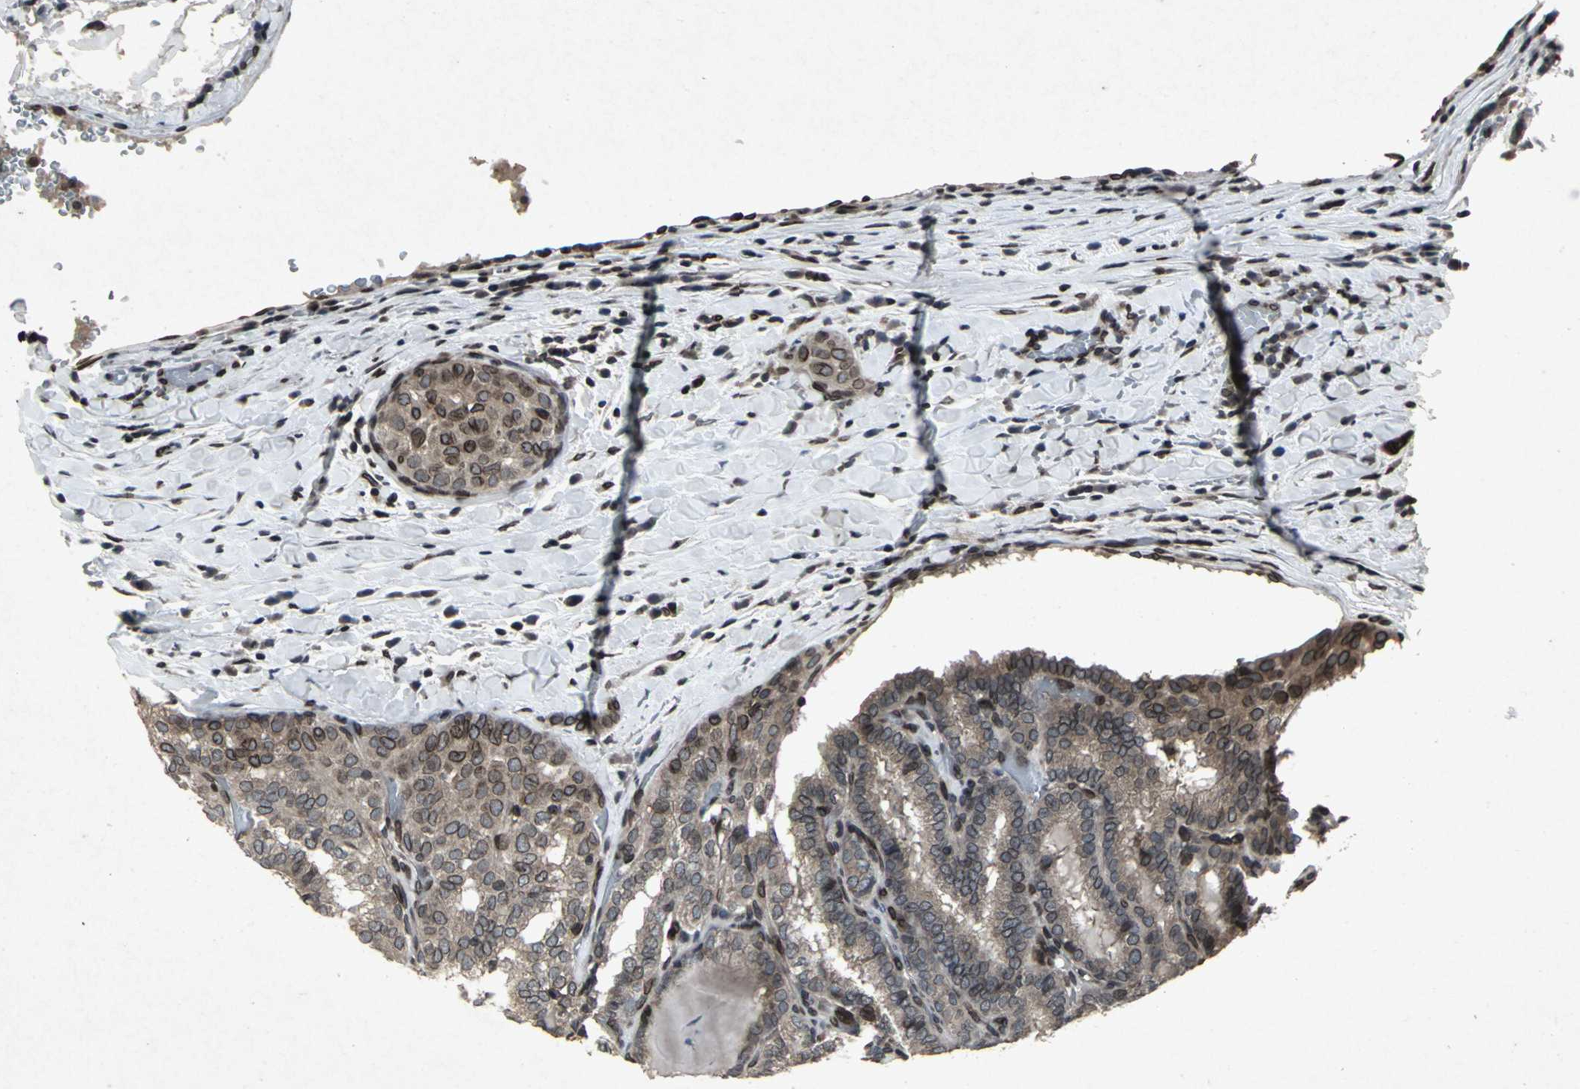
{"staining": {"intensity": "moderate", "quantity": "25%-75%", "location": "cytoplasmic/membranous,nuclear"}, "tissue": "thyroid cancer", "cell_type": "Tumor cells", "image_type": "cancer", "snomed": [{"axis": "morphology", "description": "Papillary adenocarcinoma, NOS"}, {"axis": "topography", "description": "Thyroid gland"}], "caption": "A high-resolution photomicrograph shows IHC staining of thyroid cancer, which reveals moderate cytoplasmic/membranous and nuclear staining in approximately 25%-75% of tumor cells. (DAB = brown stain, brightfield microscopy at high magnification).", "gene": "SH2B3", "patient": {"sex": "female", "age": 30}}